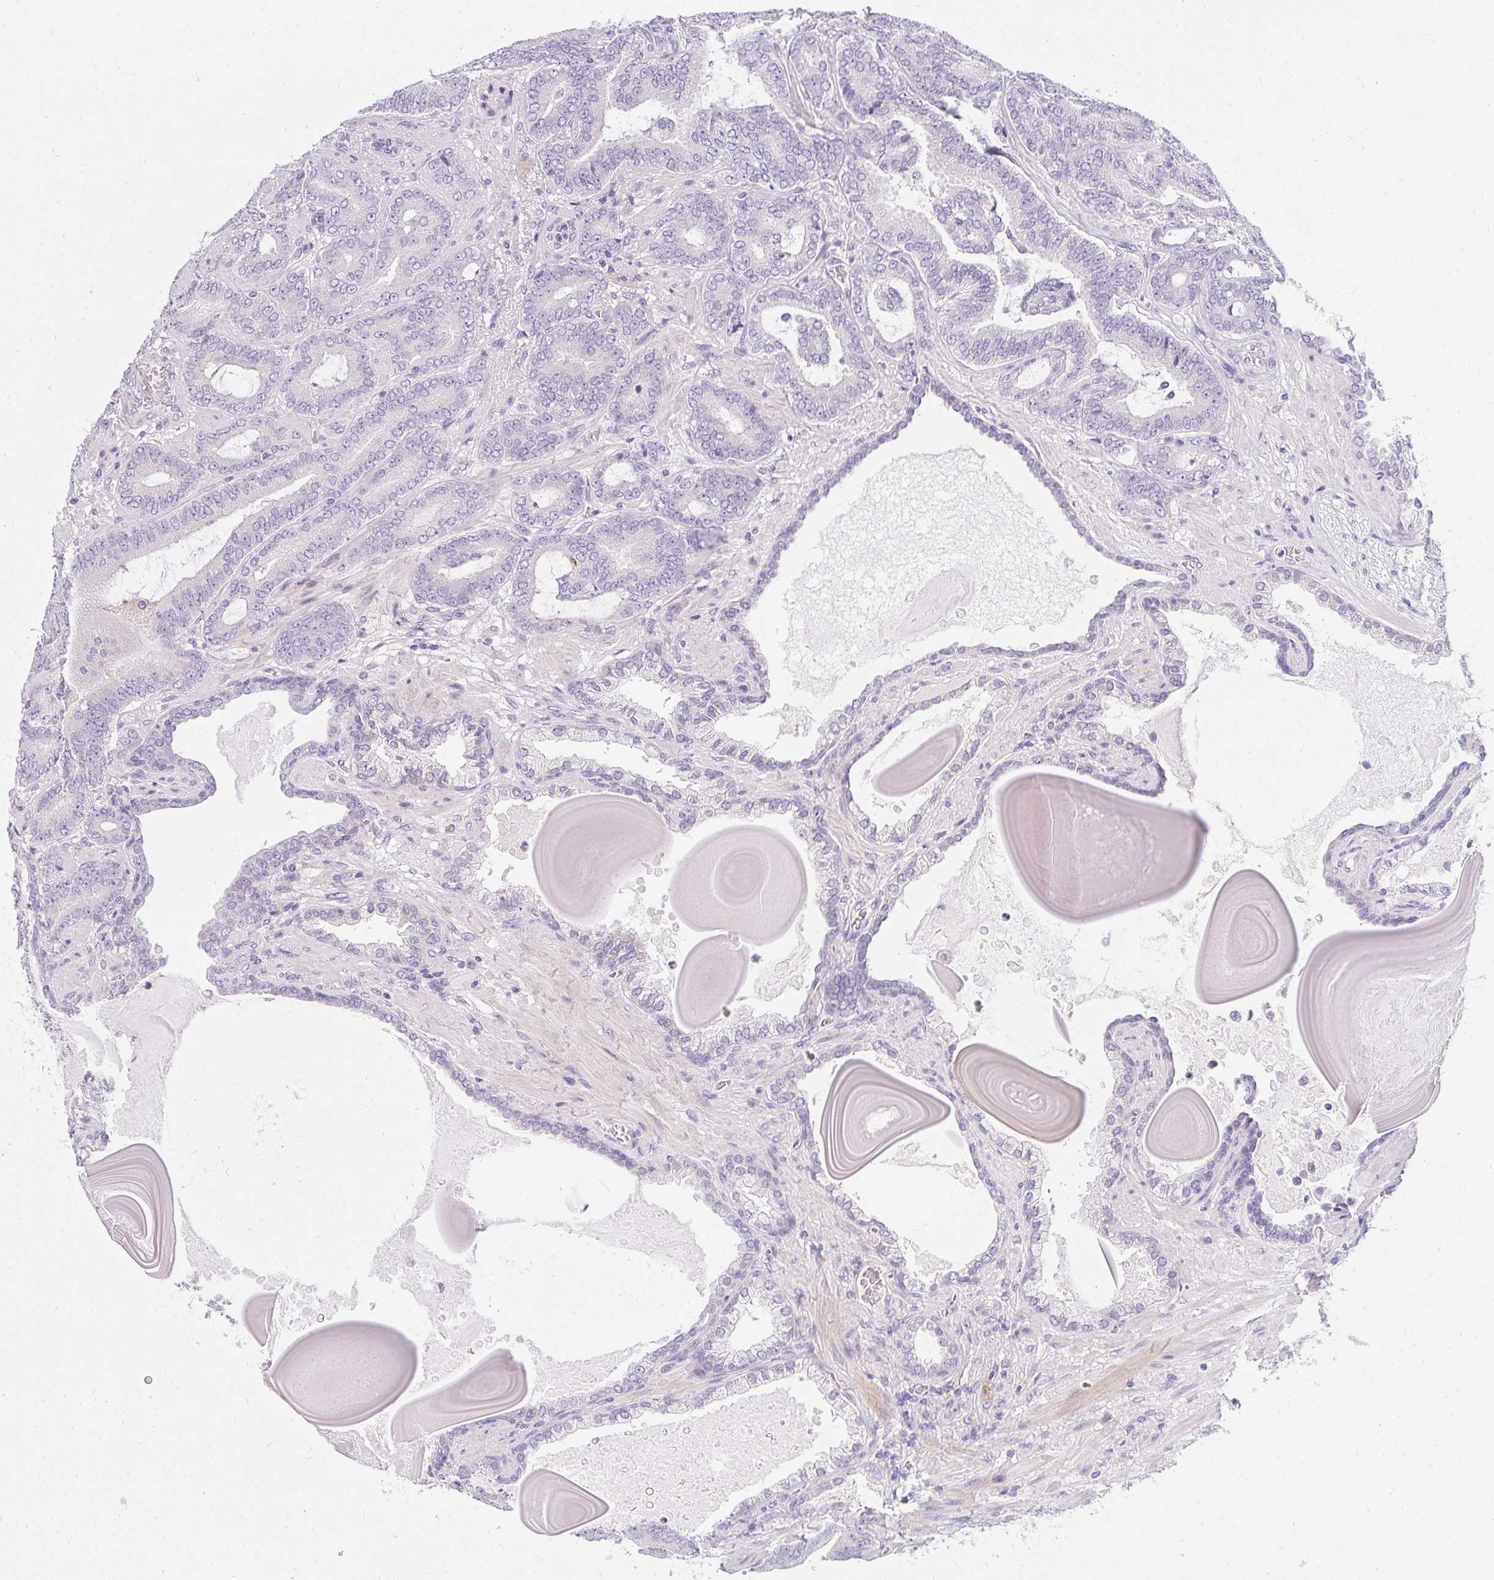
{"staining": {"intensity": "negative", "quantity": "none", "location": "none"}, "tissue": "prostate cancer", "cell_type": "Tumor cells", "image_type": "cancer", "snomed": [{"axis": "morphology", "description": "Adenocarcinoma, High grade"}, {"axis": "topography", "description": "Prostate"}], "caption": "There is no significant expression in tumor cells of prostate cancer.", "gene": "PPP1R3G", "patient": {"sex": "male", "age": 62}}